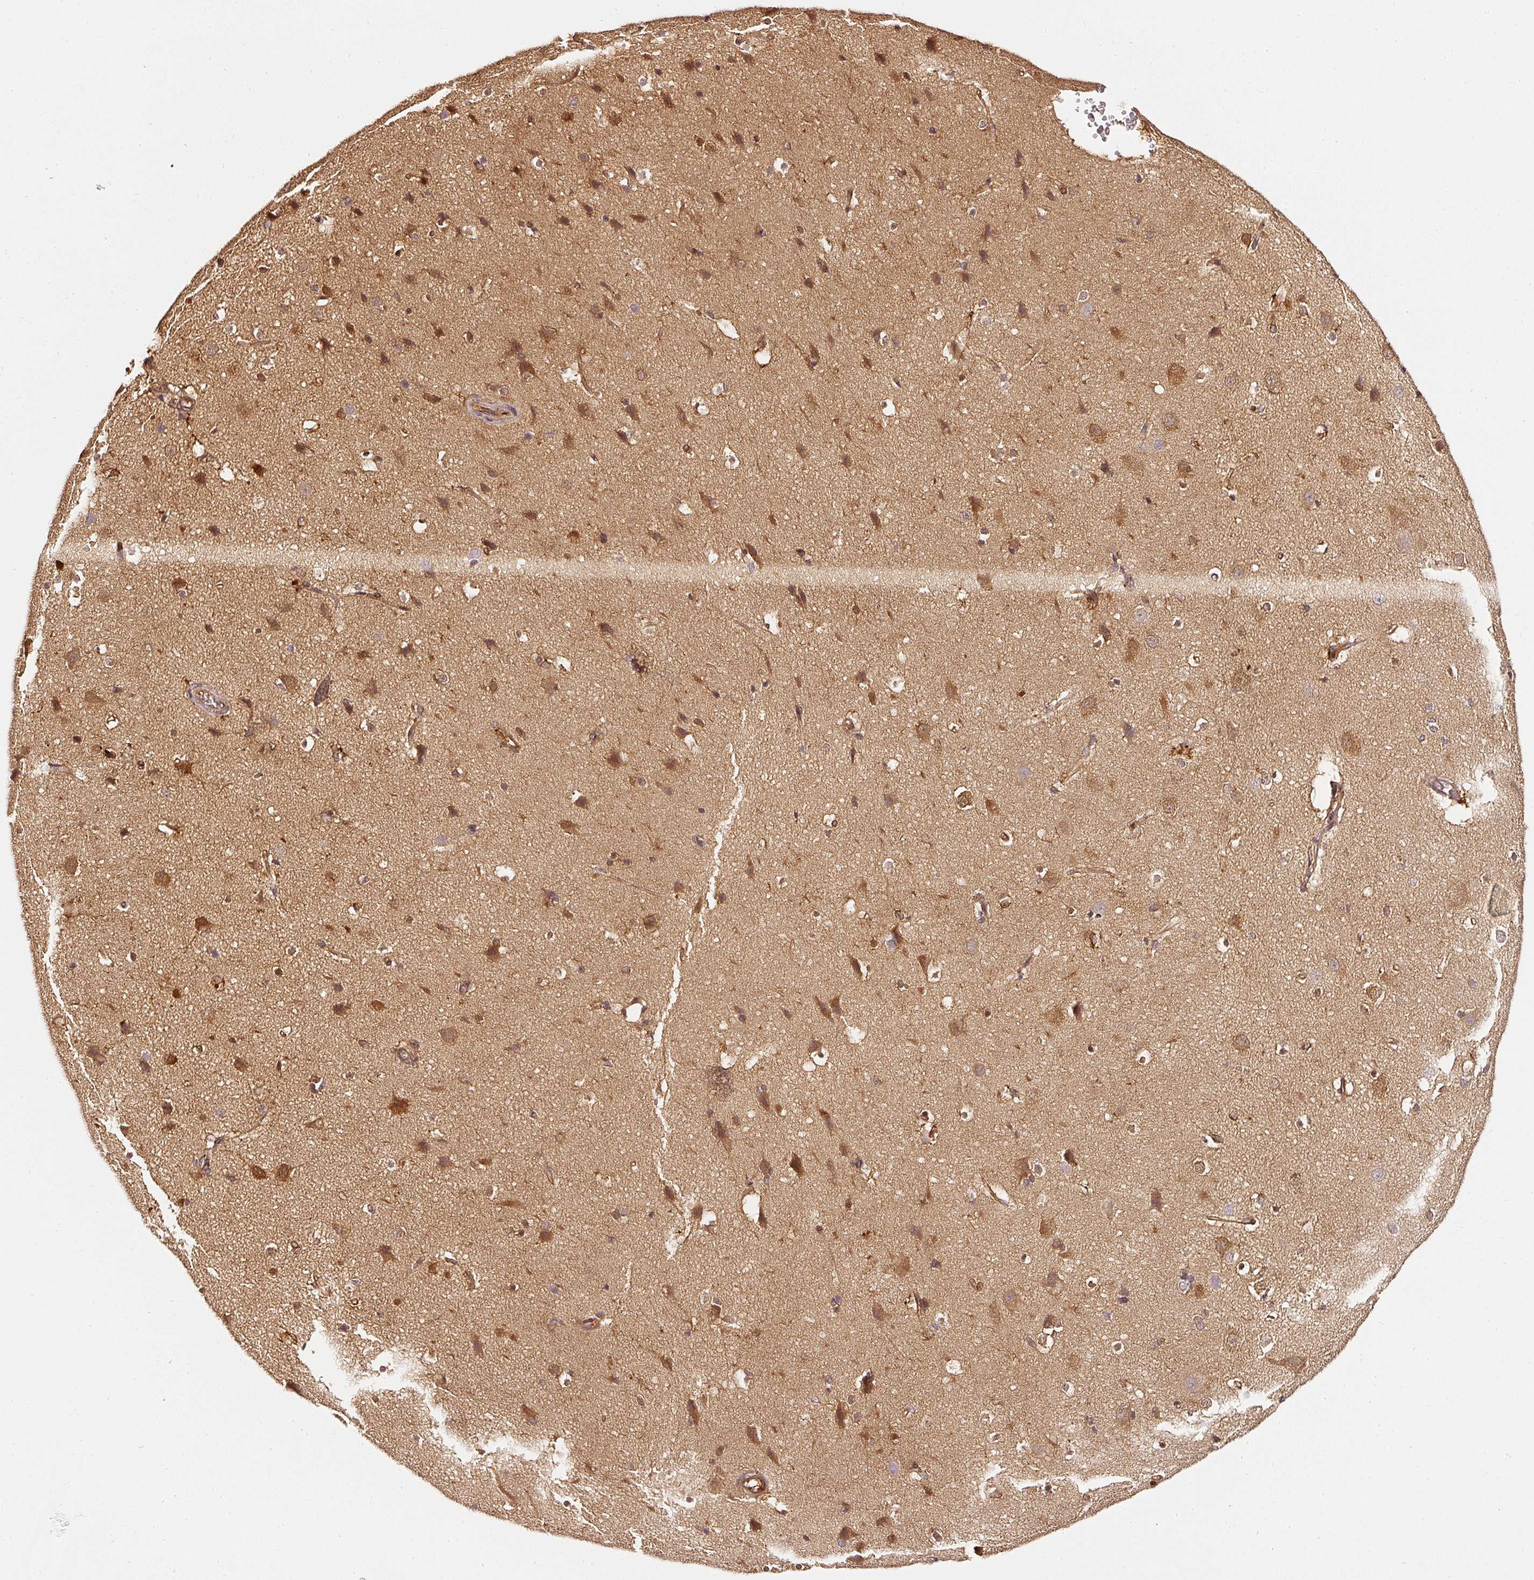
{"staining": {"intensity": "moderate", "quantity": ">75%", "location": "cytoplasmic/membranous"}, "tissue": "cerebral cortex", "cell_type": "Endothelial cells", "image_type": "normal", "snomed": [{"axis": "morphology", "description": "Normal tissue, NOS"}, {"axis": "topography", "description": "Cerebral cortex"}], "caption": "Immunohistochemical staining of benign cerebral cortex reveals medium levels of moderate cytoplasmic/membranous staining in about >75% of endothelial cells. The protein of interest is shown in brown color, while the nuclei are stained blue.", "gene": "ASMTL", "patient": {"sex": "male", "age": 37}}